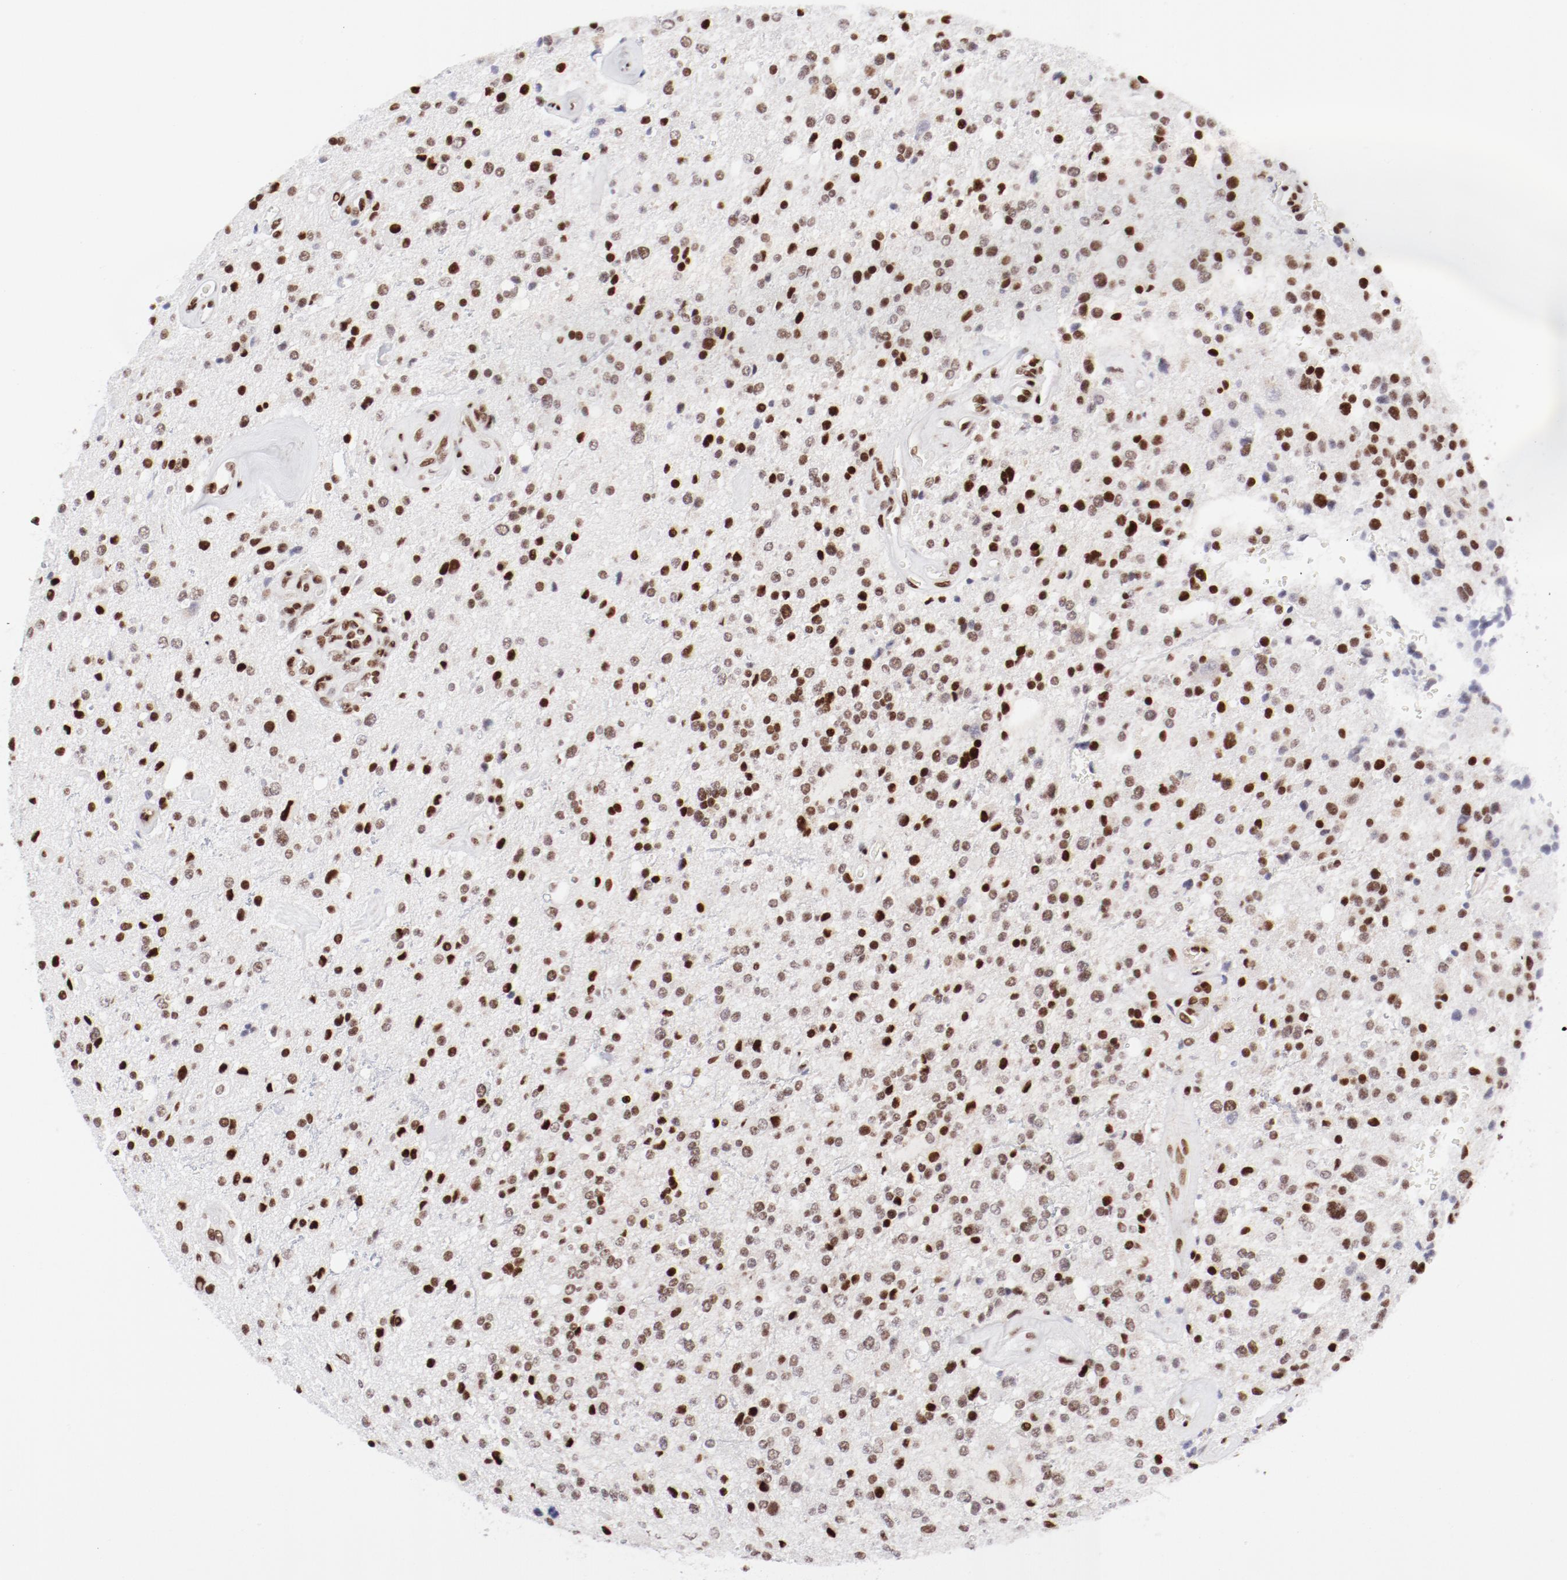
{"staining": {"intensity": "strong", "quantity": ">75%", "location": "nuclear"}, "tissue": "glioma", "cell_type": "Tumor cells", "image_type": "cancer", "snomed": [{"axis": "morphology", "description": "Glioma, malignant, High grade"}, {"axis": "topography", "description": "Brain"}], "caption": "An immunohistochemistry (IHC) photomicrograph of tumor tissue is shown. Protein staining in brown labels strong nuclear positivity in high-grade glioma (malignant) within tumor cells.", "gene": "NFYB", "patient": {"sex": "male", "age": 47}}